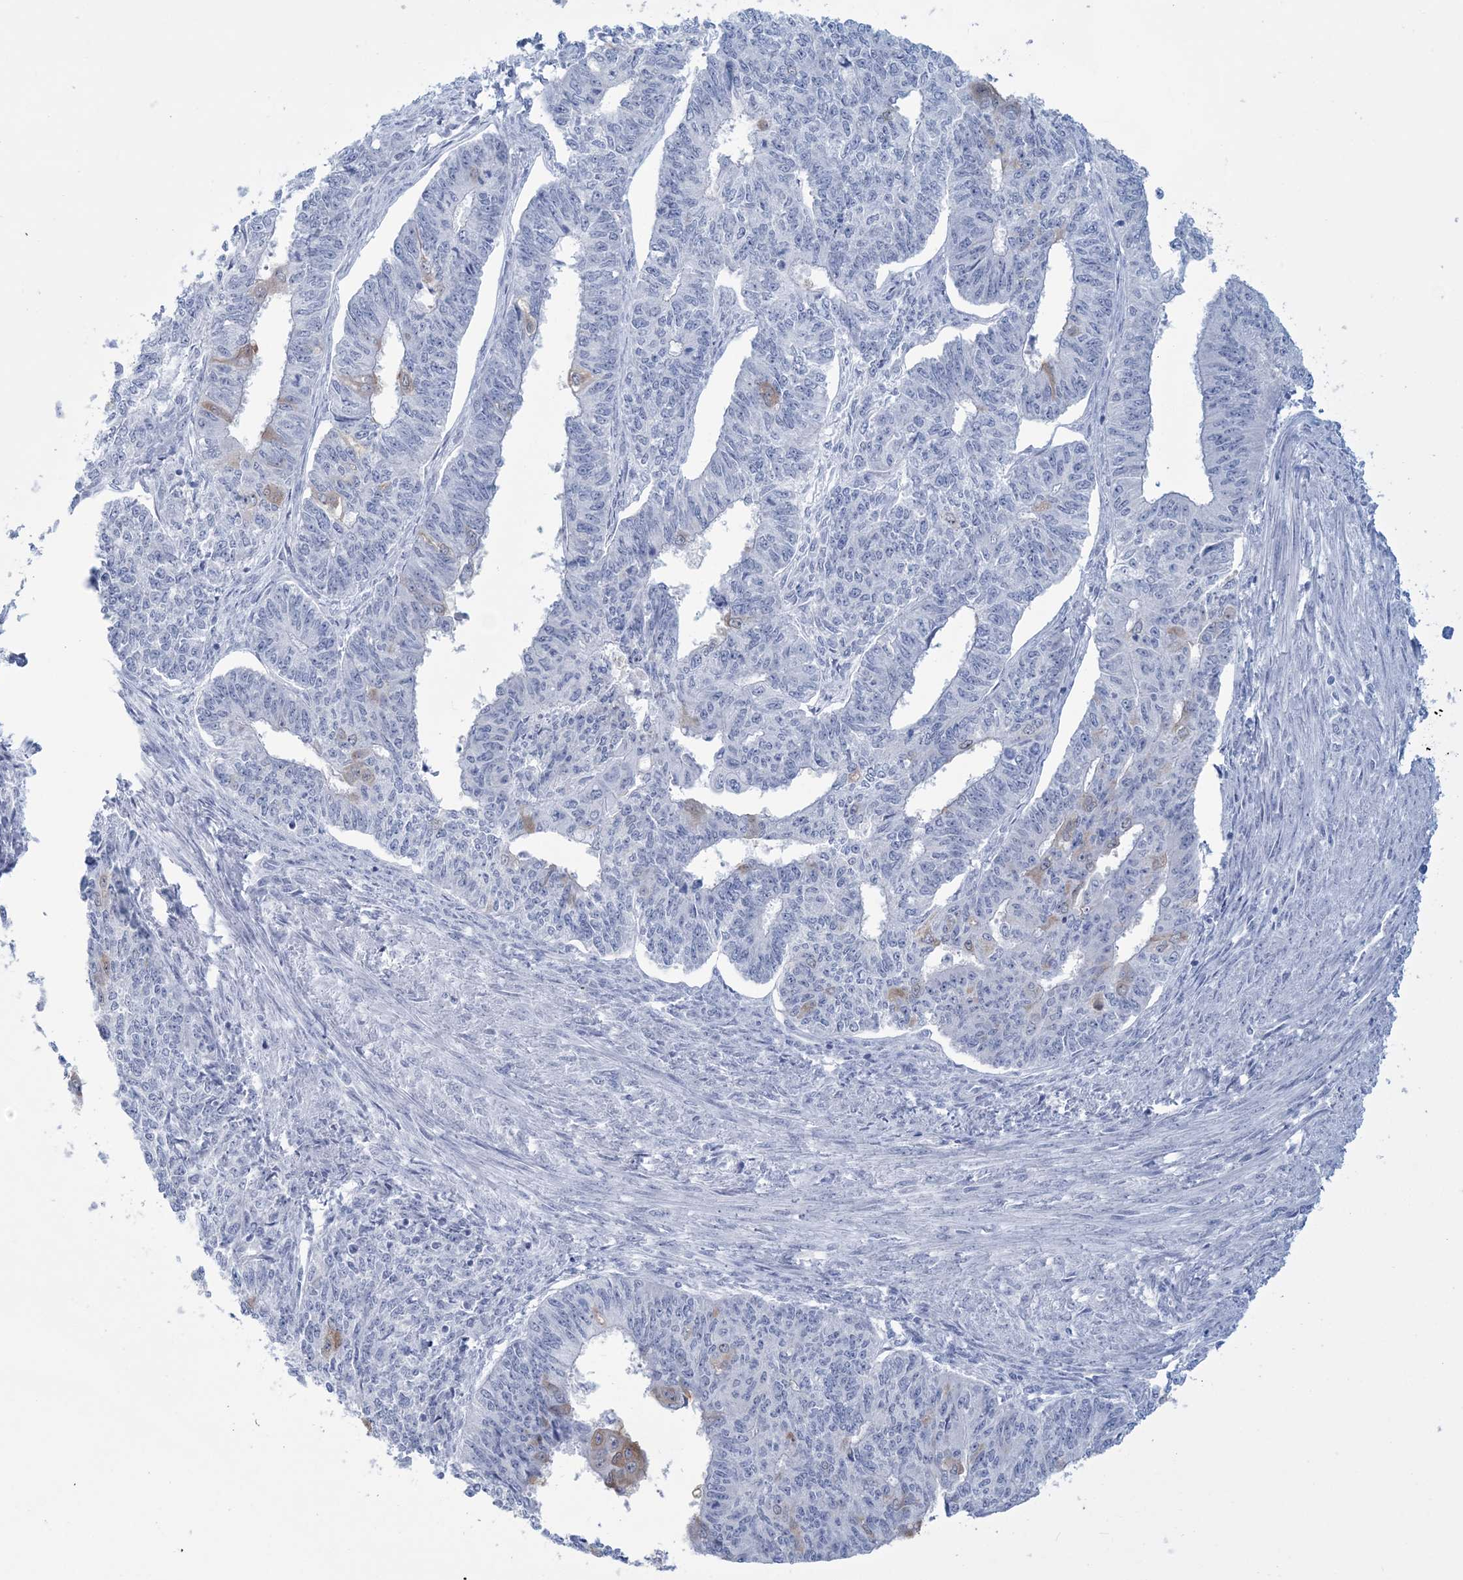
{"staining": {"intensity": "negative", "quantity": "none", "location": "none"}, "tissue": "endometrial cancer", "cell_type": "Tumor cells", "image_type": "cancer", "snomed": [{"axis": "morphology", "description": "Adenocarcinoma, NOS"}, {"axis": "topography", "description": "Endometrium"}], "caption": "Tumor cells show no significant protein expression in endometrial adenocarcinoma.", "gene": "DPCD", "patient": {"sex": "female", "age": 32}}